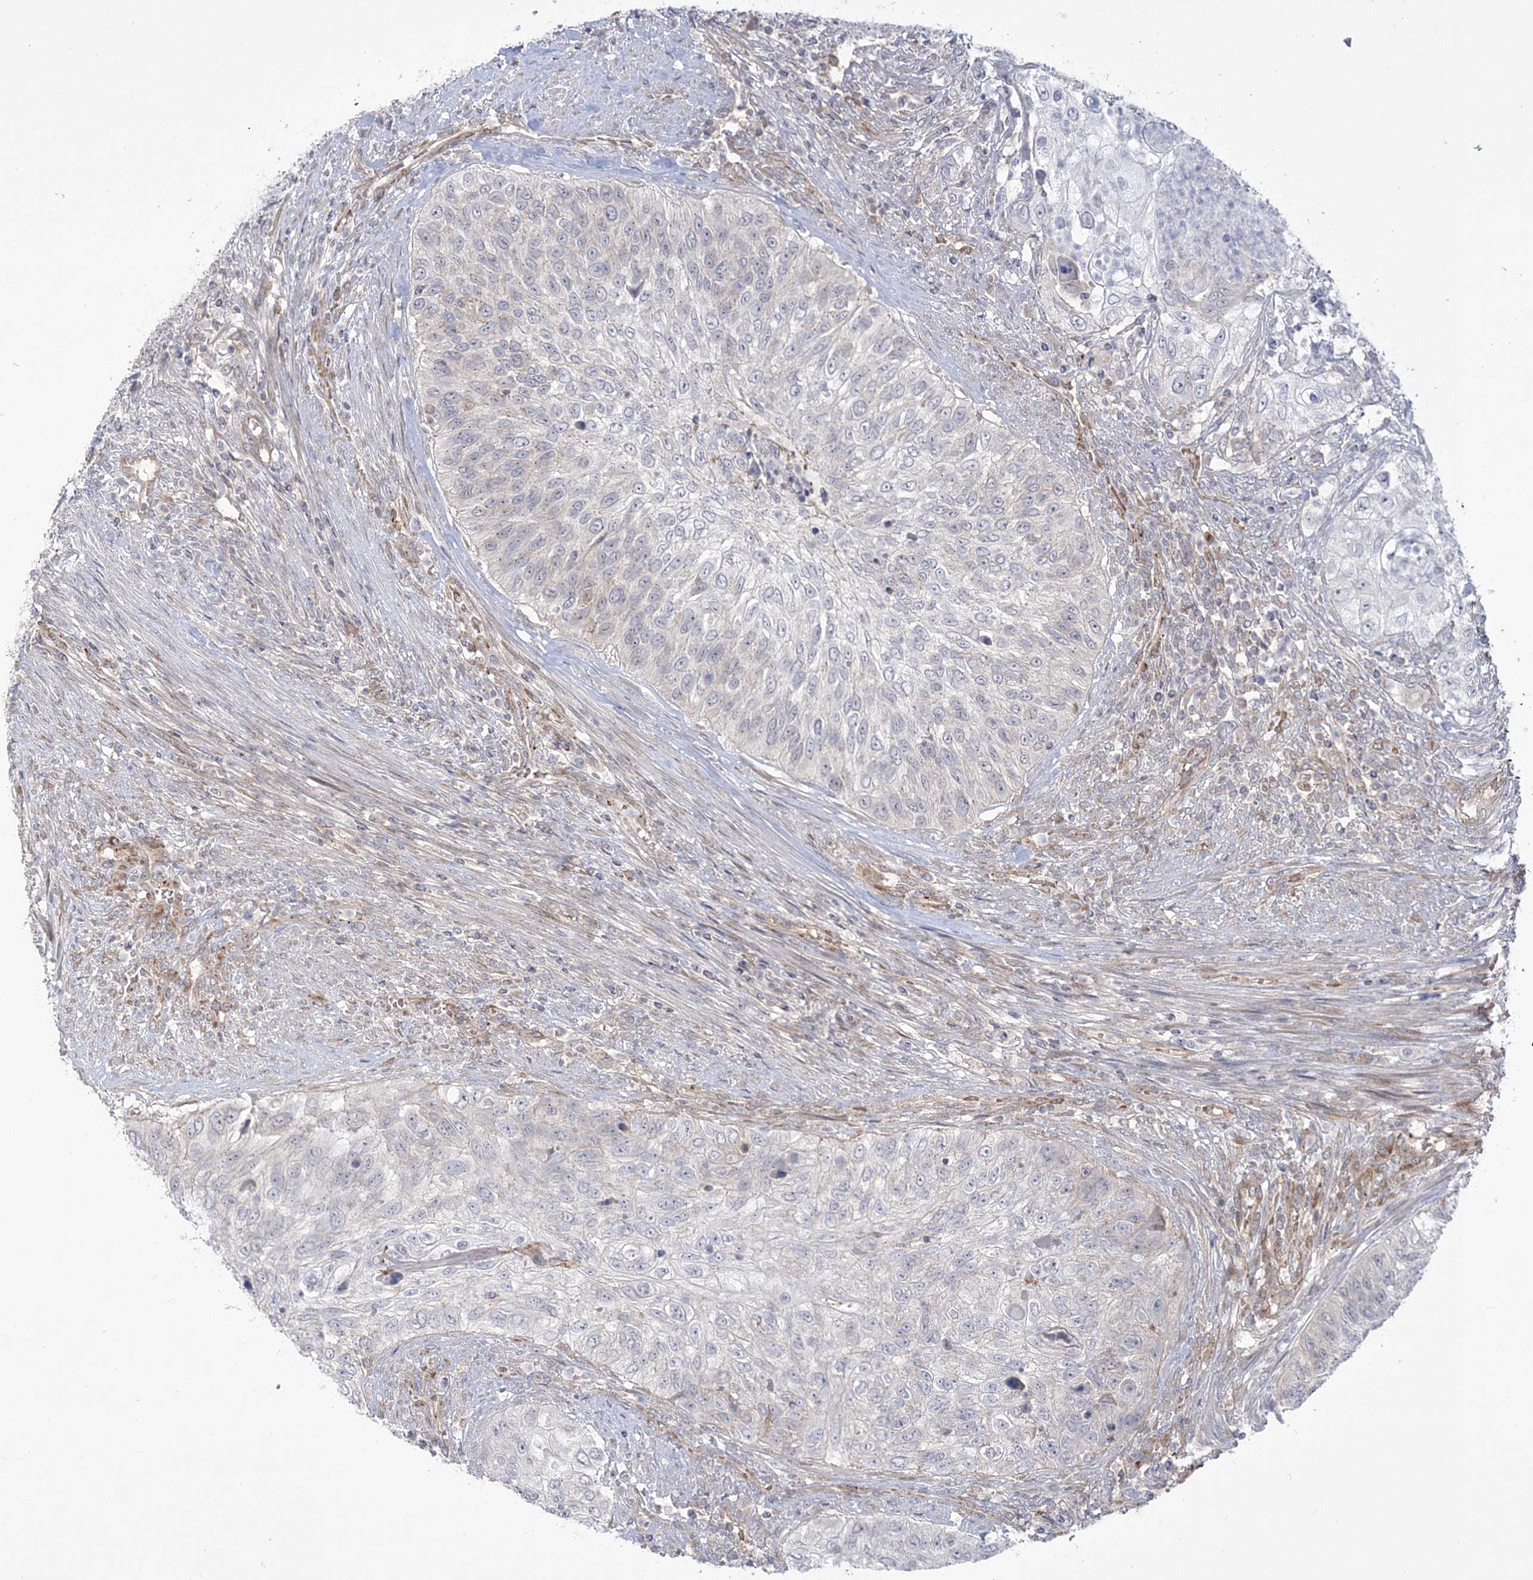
{"staining": {"intensity": "negative", "quantity": "none", "location": "none"}, "tissue": "urothelial cancer", "cell_type": "Tumor cells", "image_type": "cancer", "snomed": [{"axis": "morphology", "description": "Urothelial carcinoma, High grade"}, {"axis": "topography", "description": "Urinary bladder"}], "caption": "DAB (3,3'-diaminobenzidine) immunohistochemical staining of human high-grade urothelial carcinoma exhibits no significant positivity in tumor cells.", "gene": "ADAMTS12", "patient": {"sex": "female", "age": 60}}